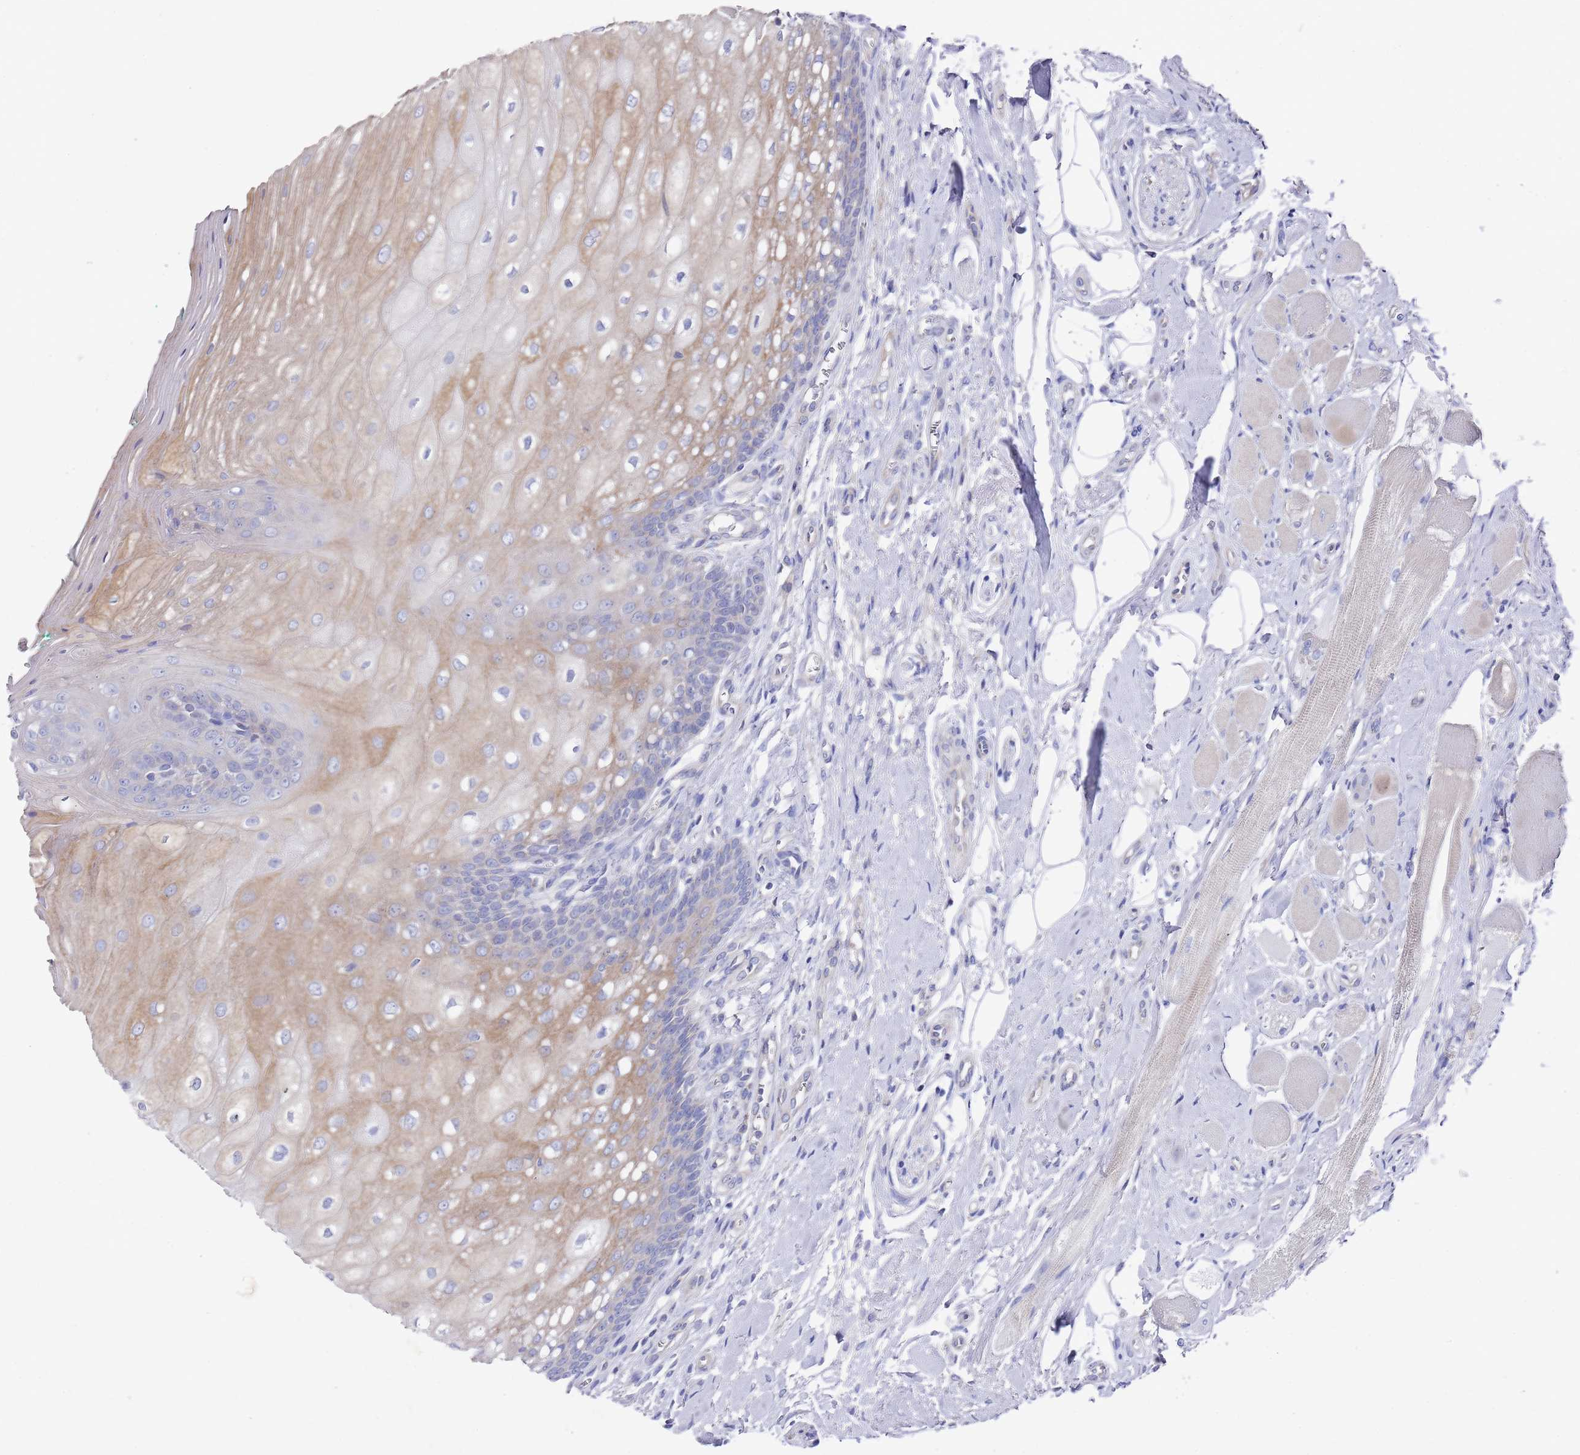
{"staining": {"intensity": "moderate", "quantity": "<25%", "location": "cytoplasmic/membranous"}, "tissue": "oral mucosa", "cell_type": "Squamous epithelial cells", "image_type": "normal", "snomed": [{"axis": "morphology", "description": "Normal tissue, NOS"}, {"axis": "morphology", "description": "Squamous cell carcinoma, NOS"}, {"axis": "topography", "description": "Oral tissue"}, {"axis": "topography", "description": "Tounge, NOS"}, {"axis": "topography", "description": "Head-Neck"}], "caption": "High-power microscopy captured an immunohistochemistry micrograph of unremarkable oral mucosa, revealing moderate cytoplasmic/membranous expression in approximately <25% of squamous epithelial cells.", "gene": "SCAPER", "patient": {"sex": "male", "age": 79}}